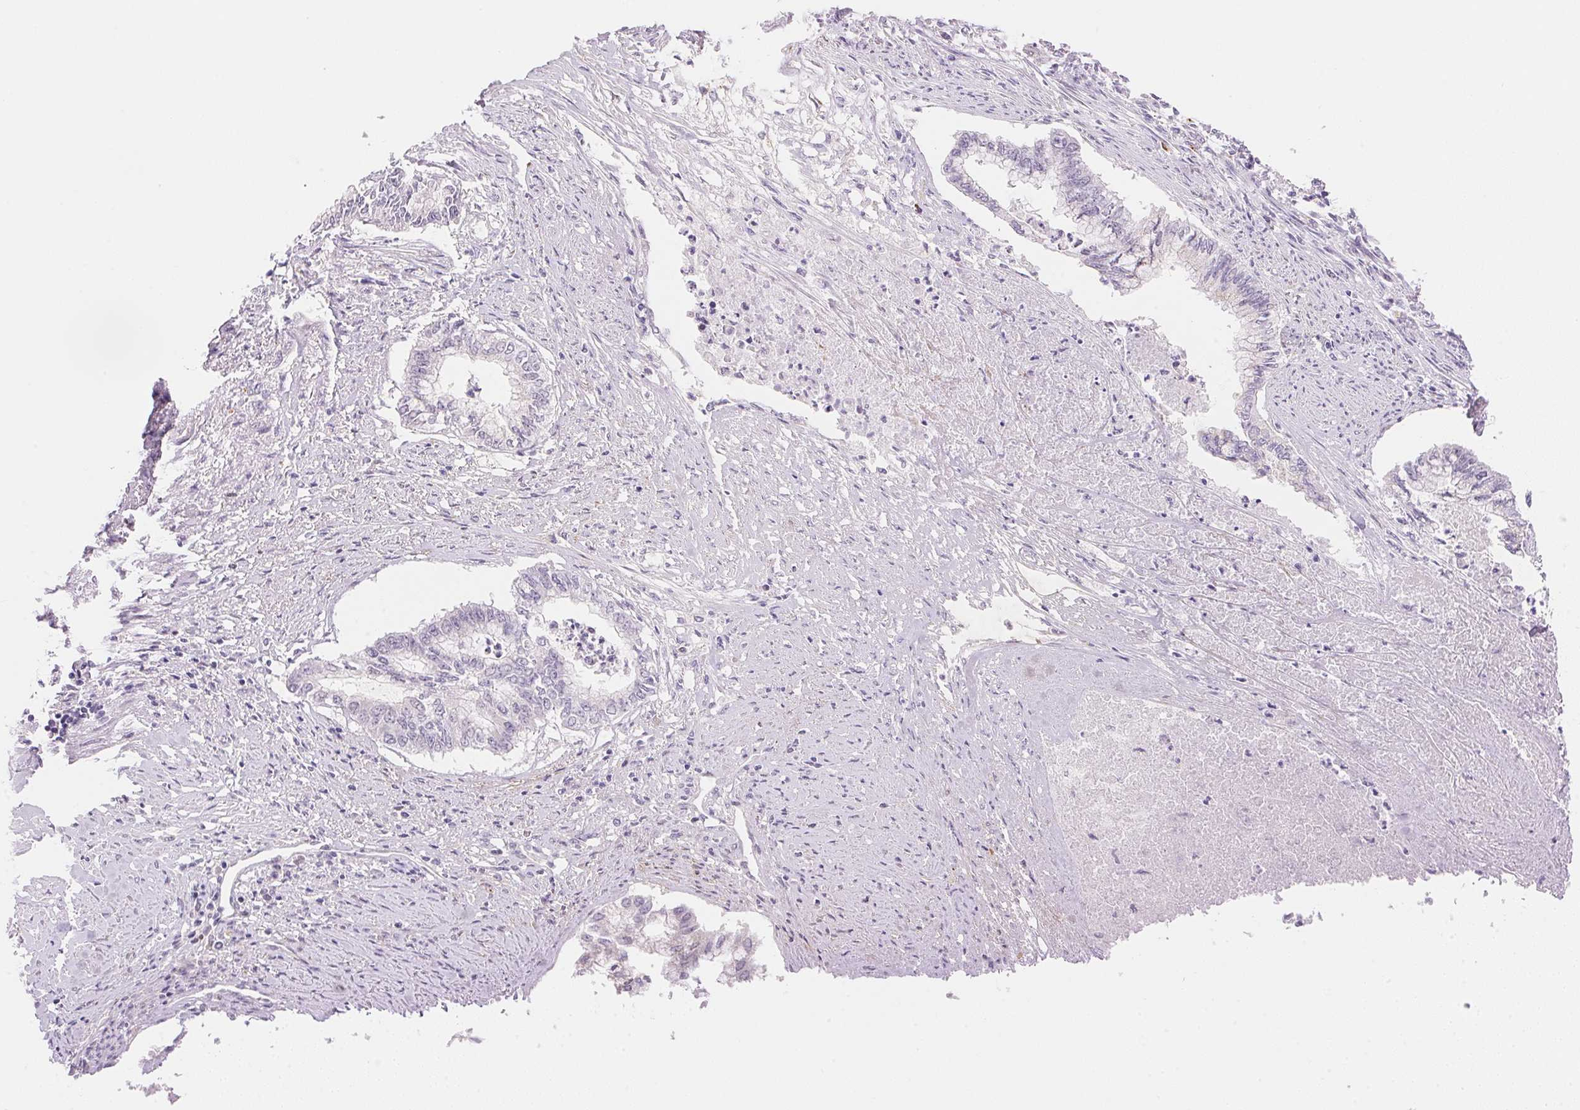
{"staining": {"intensity": "moderate", "quantity": "<25%", "location": "cytoplasmic/membranous"}, "tissue": "endometrial cancer", "cell_type": "Tumor cells", "image_type": "cancer", "snomed": [{"axis": "morphology", "description": "Adenocarcinoma, NOS"}, {"axis": "topography", "description": "Endometrium"}], "caption": "Tumor cells show moderate cytoplasmic/membranous positivity in approximately <25% of cells in endometrial cancer (adenocarcinoma).", "gene": "TEKT1", "patient": {"sex": "female", "age": 79}}